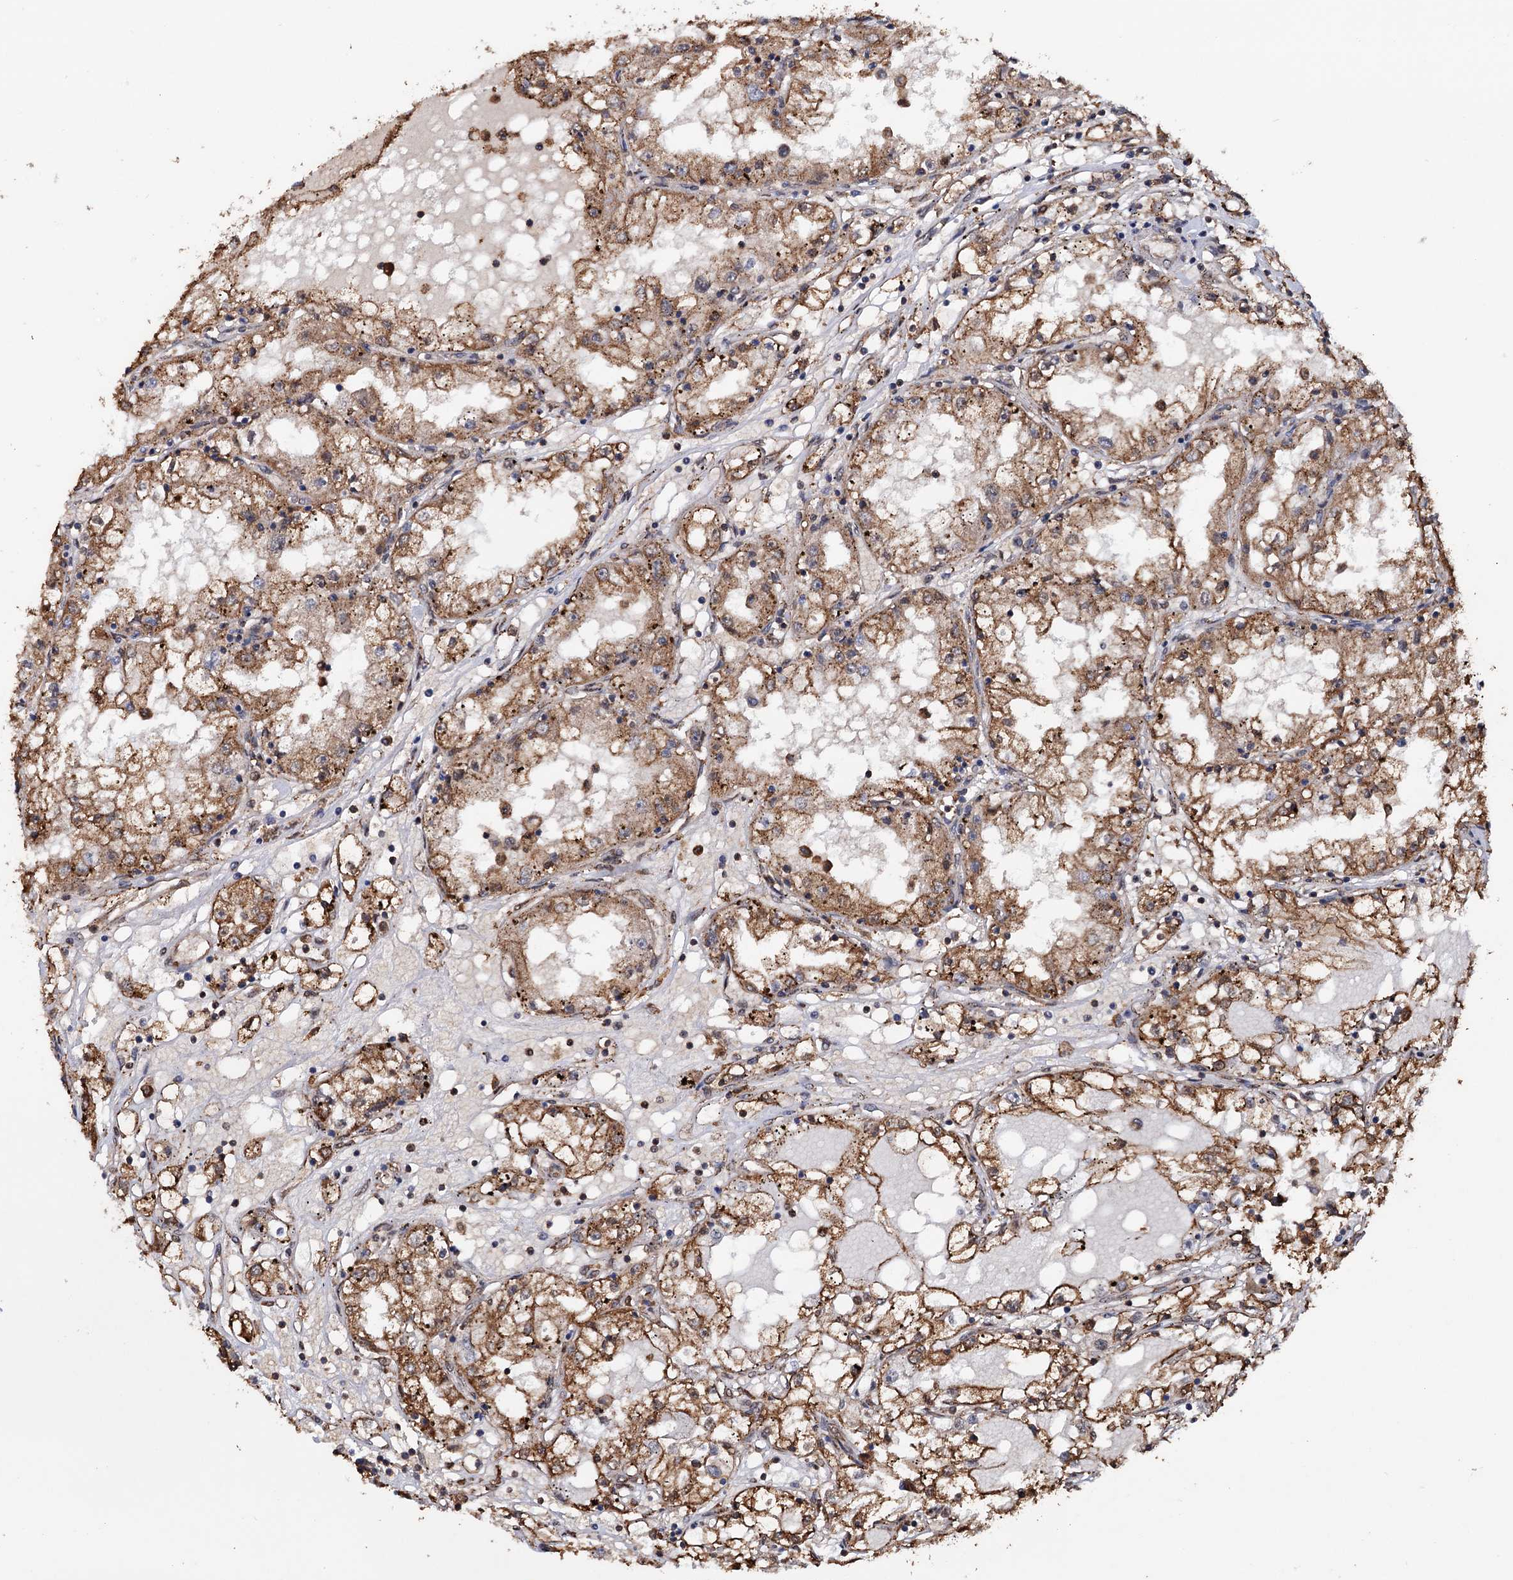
{"staining": {"intensity": "moderate", "quantity": ">75%", "location": "cytoplasmic/membranous"}, "tissue": "renal cancer", "cell_type": "Tumor cells", "image_type": "cancer", "snomed": [{"axis": "morphology", "description": "Adenocarcinoma, NOS"}, {"axis": "topography", "description": "Kidney"}], "caption": "Adenocarcinoma (renal) stained with a brown dye exhibits moderate cytoplasmic/membranous positive expression in about >75% of tumor cells.", "gene": "TBC1D12", "patient": {"sex": "male", "age": 56}}